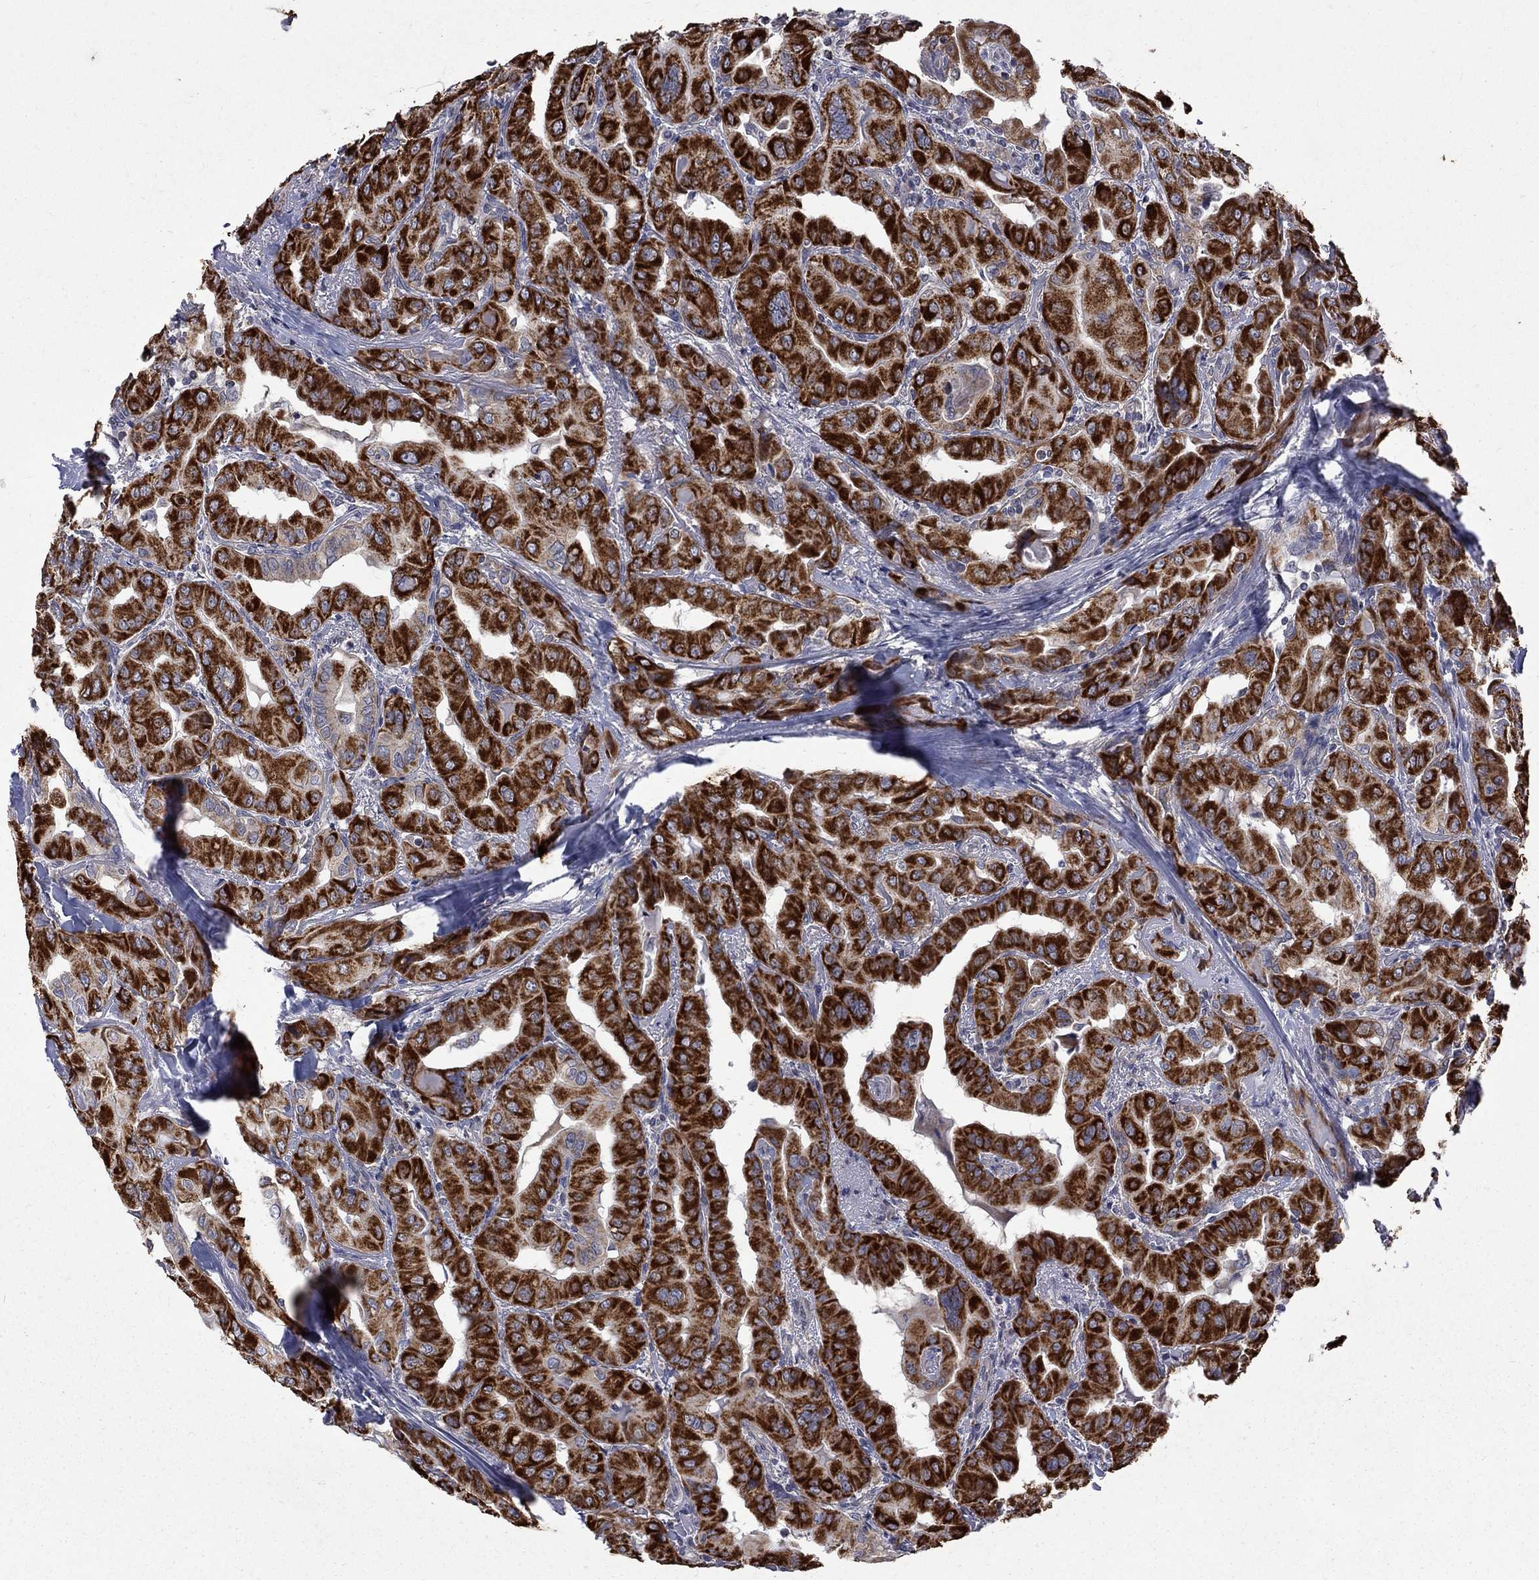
{"staining": {"intensity": "strong", "quantity": ">75%", "location": "cytoplasmic/membranous"}, "tissue": "thyroid cancer", "cell_type": "Tumor cells", "image_type": "cancer", "snomed": [{"axis": "morphology", "description": "Normal tissue, NOS"}, {"axis": "morphology", "description": "Papillary adenocarcinoma, NOS"}, {"axis": "topography", "description": "Thyroid gland"}], "caption": "An immunohistochemistry micrograph of neoplastic tissue is shown. Protein staining in brown labels strong cytoplasmic/membranous positivity in papillary adenocarcinoma (thyroid) within tumor cells.", "gene": "SH2B1", "patient": {"sex": "female", "age": 66}}